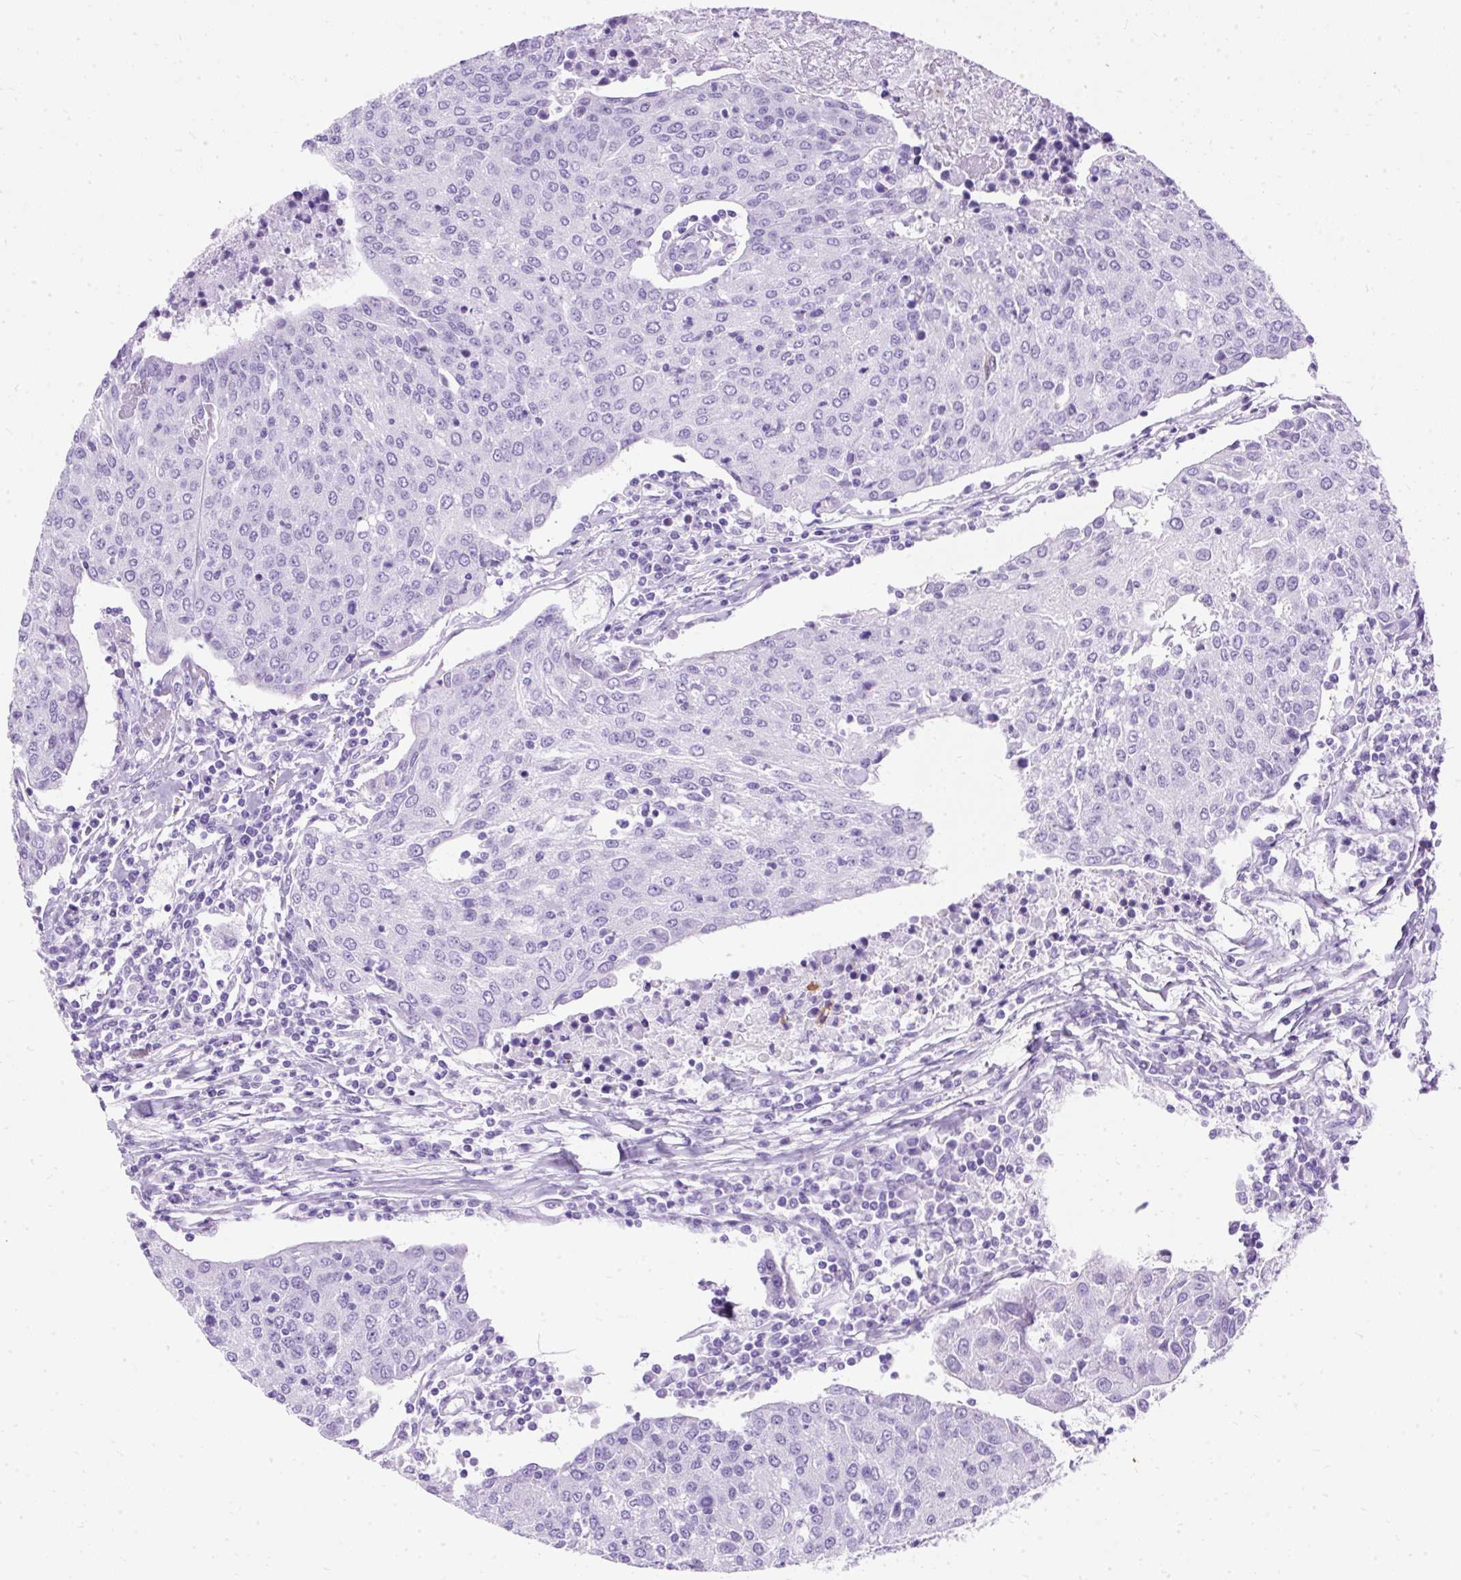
{"staining": {"intensity": "negative", "quantity": "none", "location": "none"}, "tissue": "urothelial cancer", "cell_type": "Tumor cells", "image_type": "cancer", "snomed": [{"axis": "morphology", "description": "Urothelial carcinoma, High grade"}, {"axis": "topography", "description": "Urinary bladder"}], "caption": "Tumor cells show no significant expression in high-grade urothelial carcinoma.", "gene": "PVALB", "patient": {"sex": "female", "age": 85}}